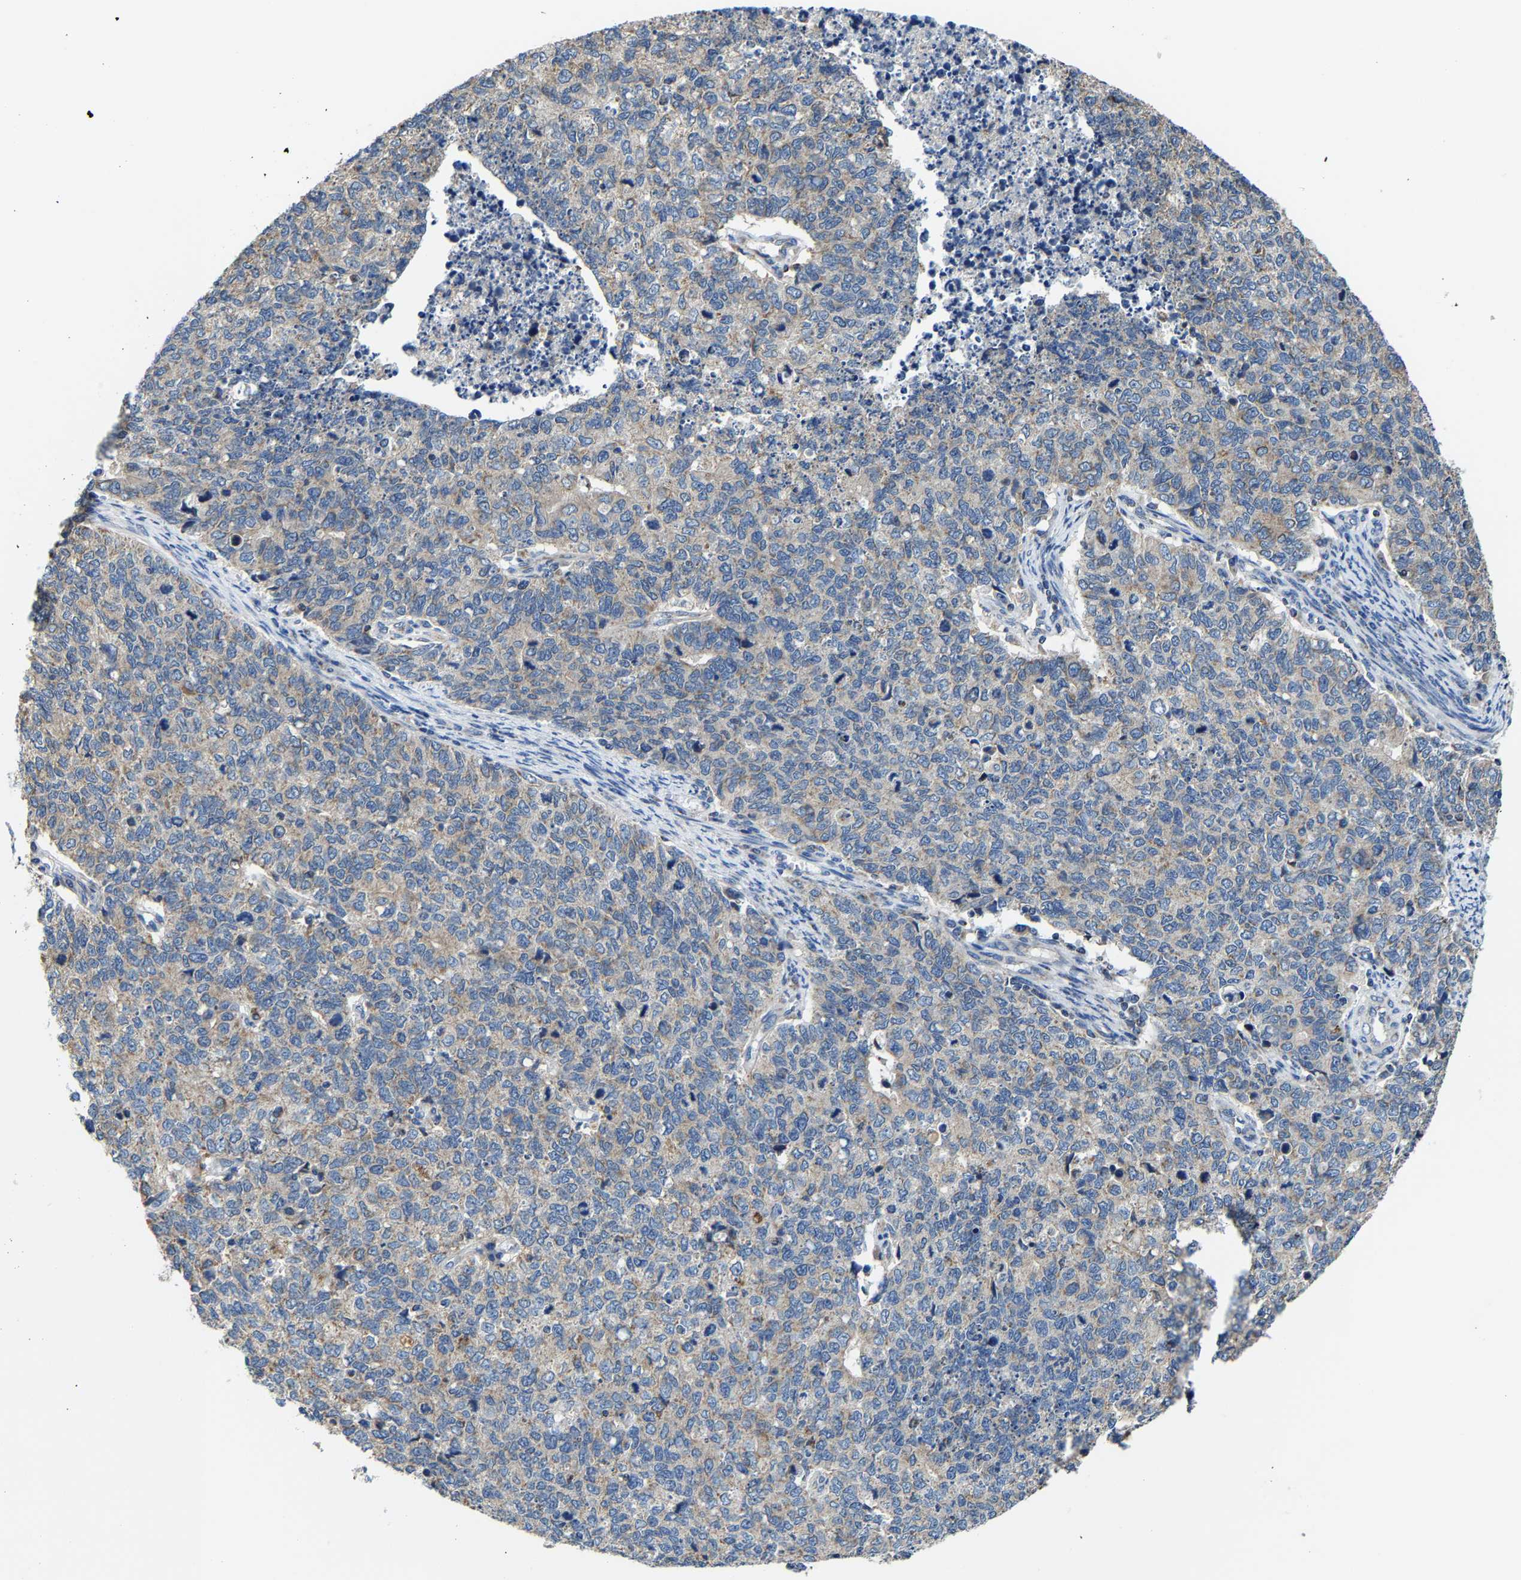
{"staining": {"intensity": "negative", "quantity": "none", "location": "none"}, "tissue": "cervical cancer", "cell_type": "Tumor cells", "image_type": "cancer", "snomed": [{"axis": "morphology", "description": "Squamous cell carcinoma, NOS"}, {"axis": "topography", "description": "Cervix"}], "caption": "Immunohistochemical staining of cervical cancer (squamous cell carcinoma) reveals no significant staining in tumor cells.", "gene": "AGK", "patient": {"sex": "female", "age": 63}}